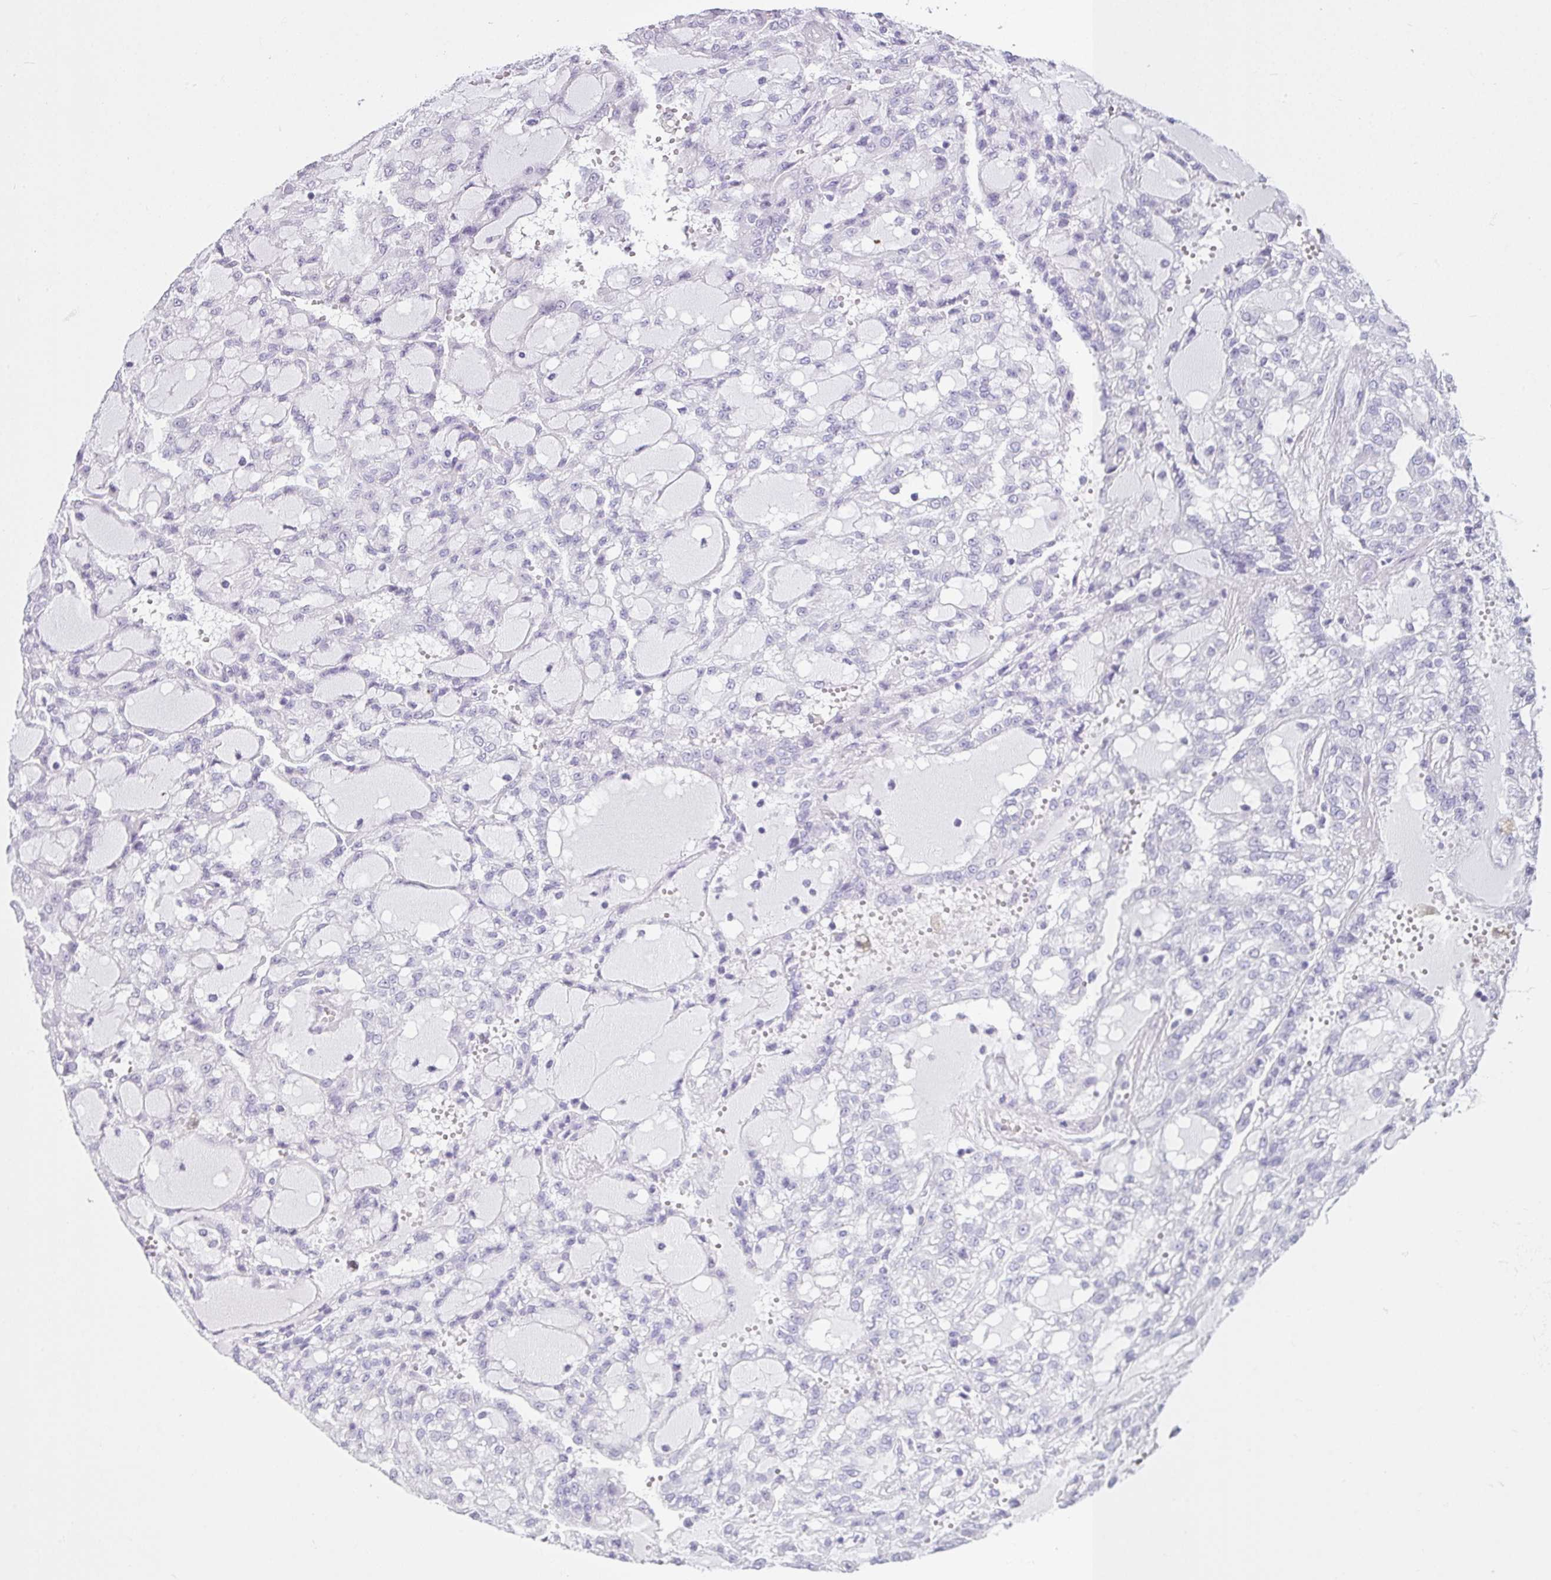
{"staining": {"intensity": "negative", "quantity": "none", "location": "none"}, "tissue": "renal cancer", "cell_type": "Tumor cells", "image_type": "cancer", "snomed": [{"axis": "morphology", "description": "Adenocarcinoma, NOS"}, {"axis": "topography", "description": "Kidney"}], "caption": "This is an IHC photomicrograph of adenocarcinoma (renal). There is no positivity in tumor cells.", "gene": "VCY1B", "patient": {"sex": "male", "age": 63}}